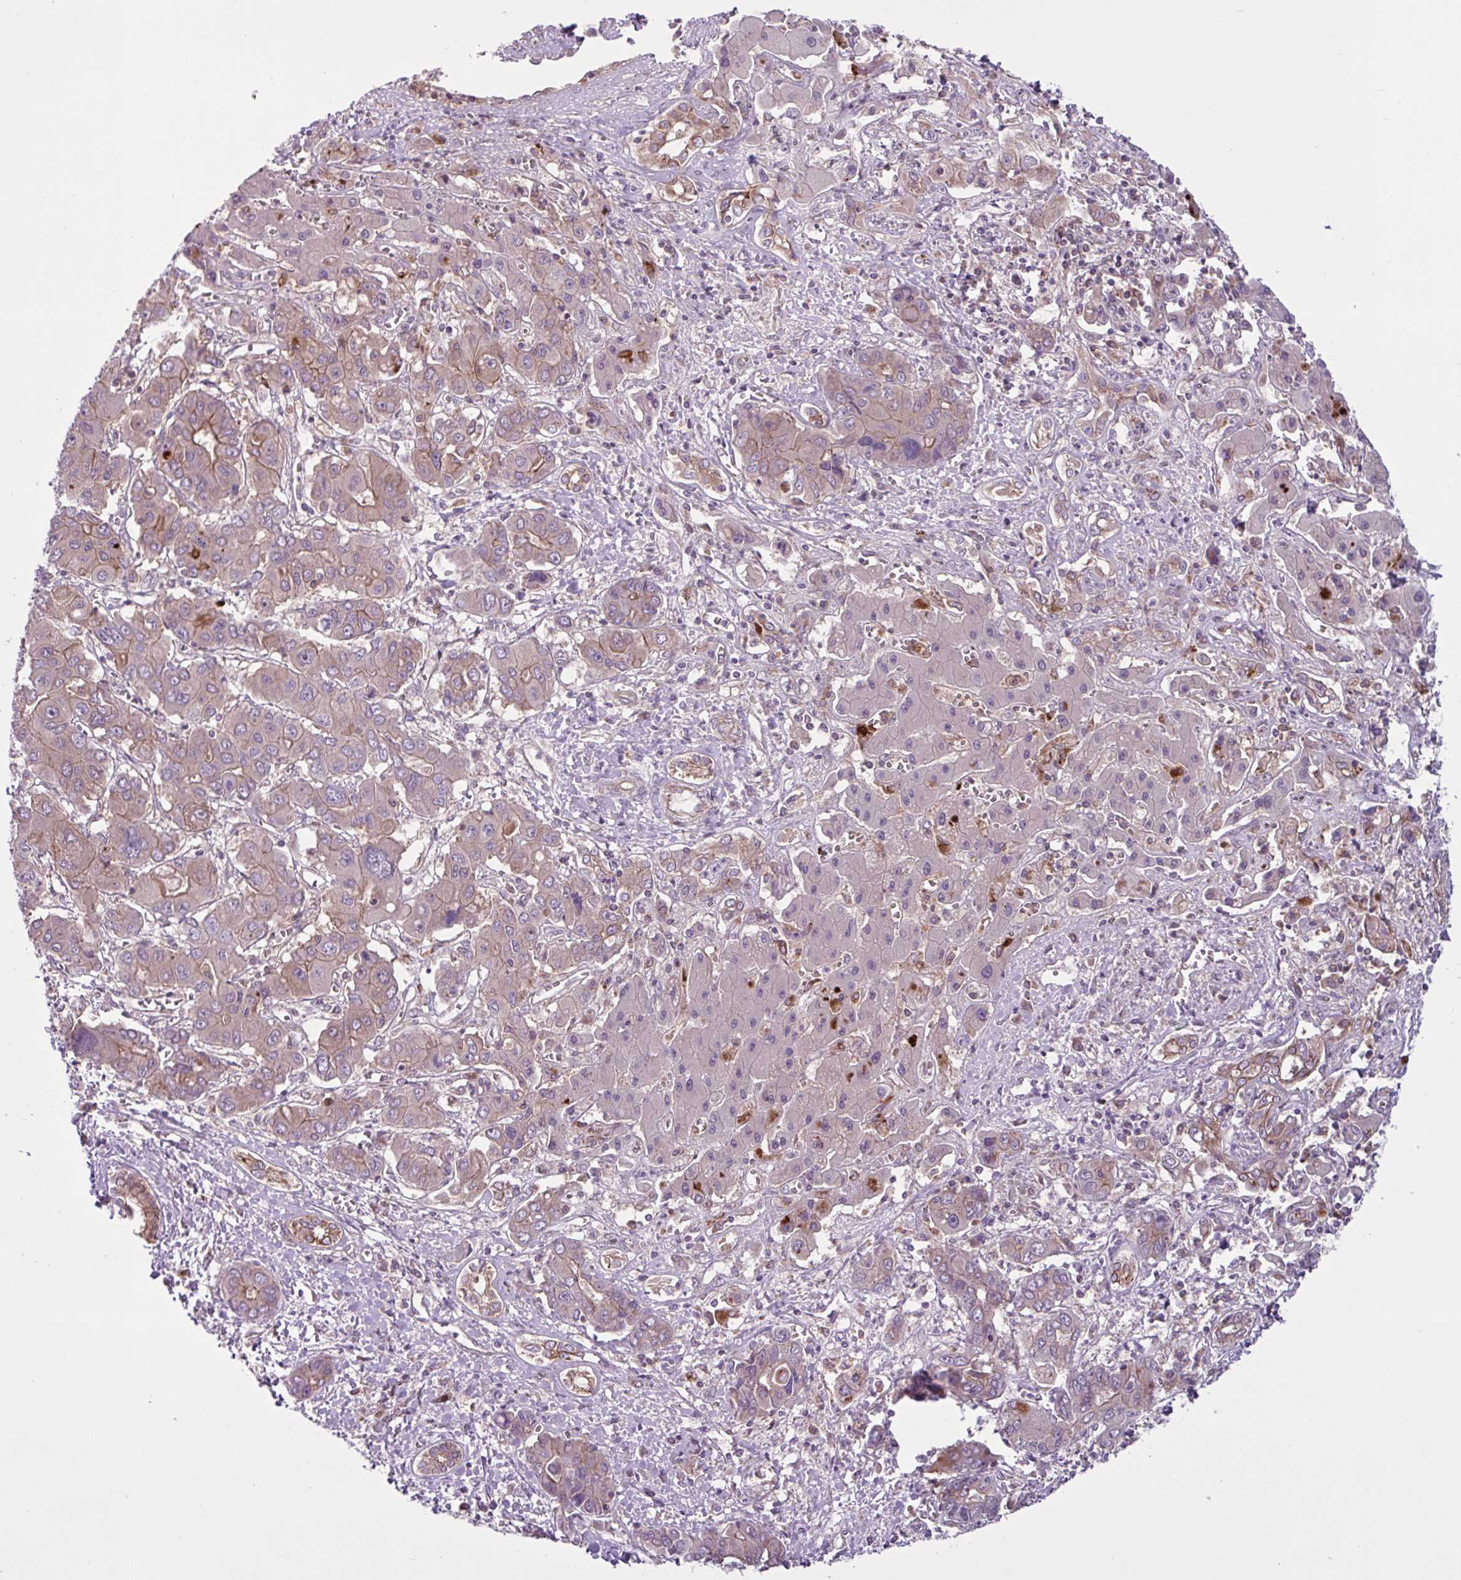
{"staining": {"intensity": "moderate", "quantity": "25%-75%", "location": "cytoplasmic/membranous"}, "tissue": "liver cancer", "cell_type": "Tumor cells", "image_type": "cancer", "snomed": [{"axis": "morphology", "description": "Cholangiocarcinoma"}, {"axis": "topography", "description": "Liver"}], "caption": "DAB (3,3'-diaminobenzidine) immunohistochemical staining of human cholangiocarcinoma (liver) exhibits moderate cytoplasmic/membranous protein staining in about 25%-75% of tumor cells.", "gene": "GLTP", "patient": {"sex": "male", "age": 67}}